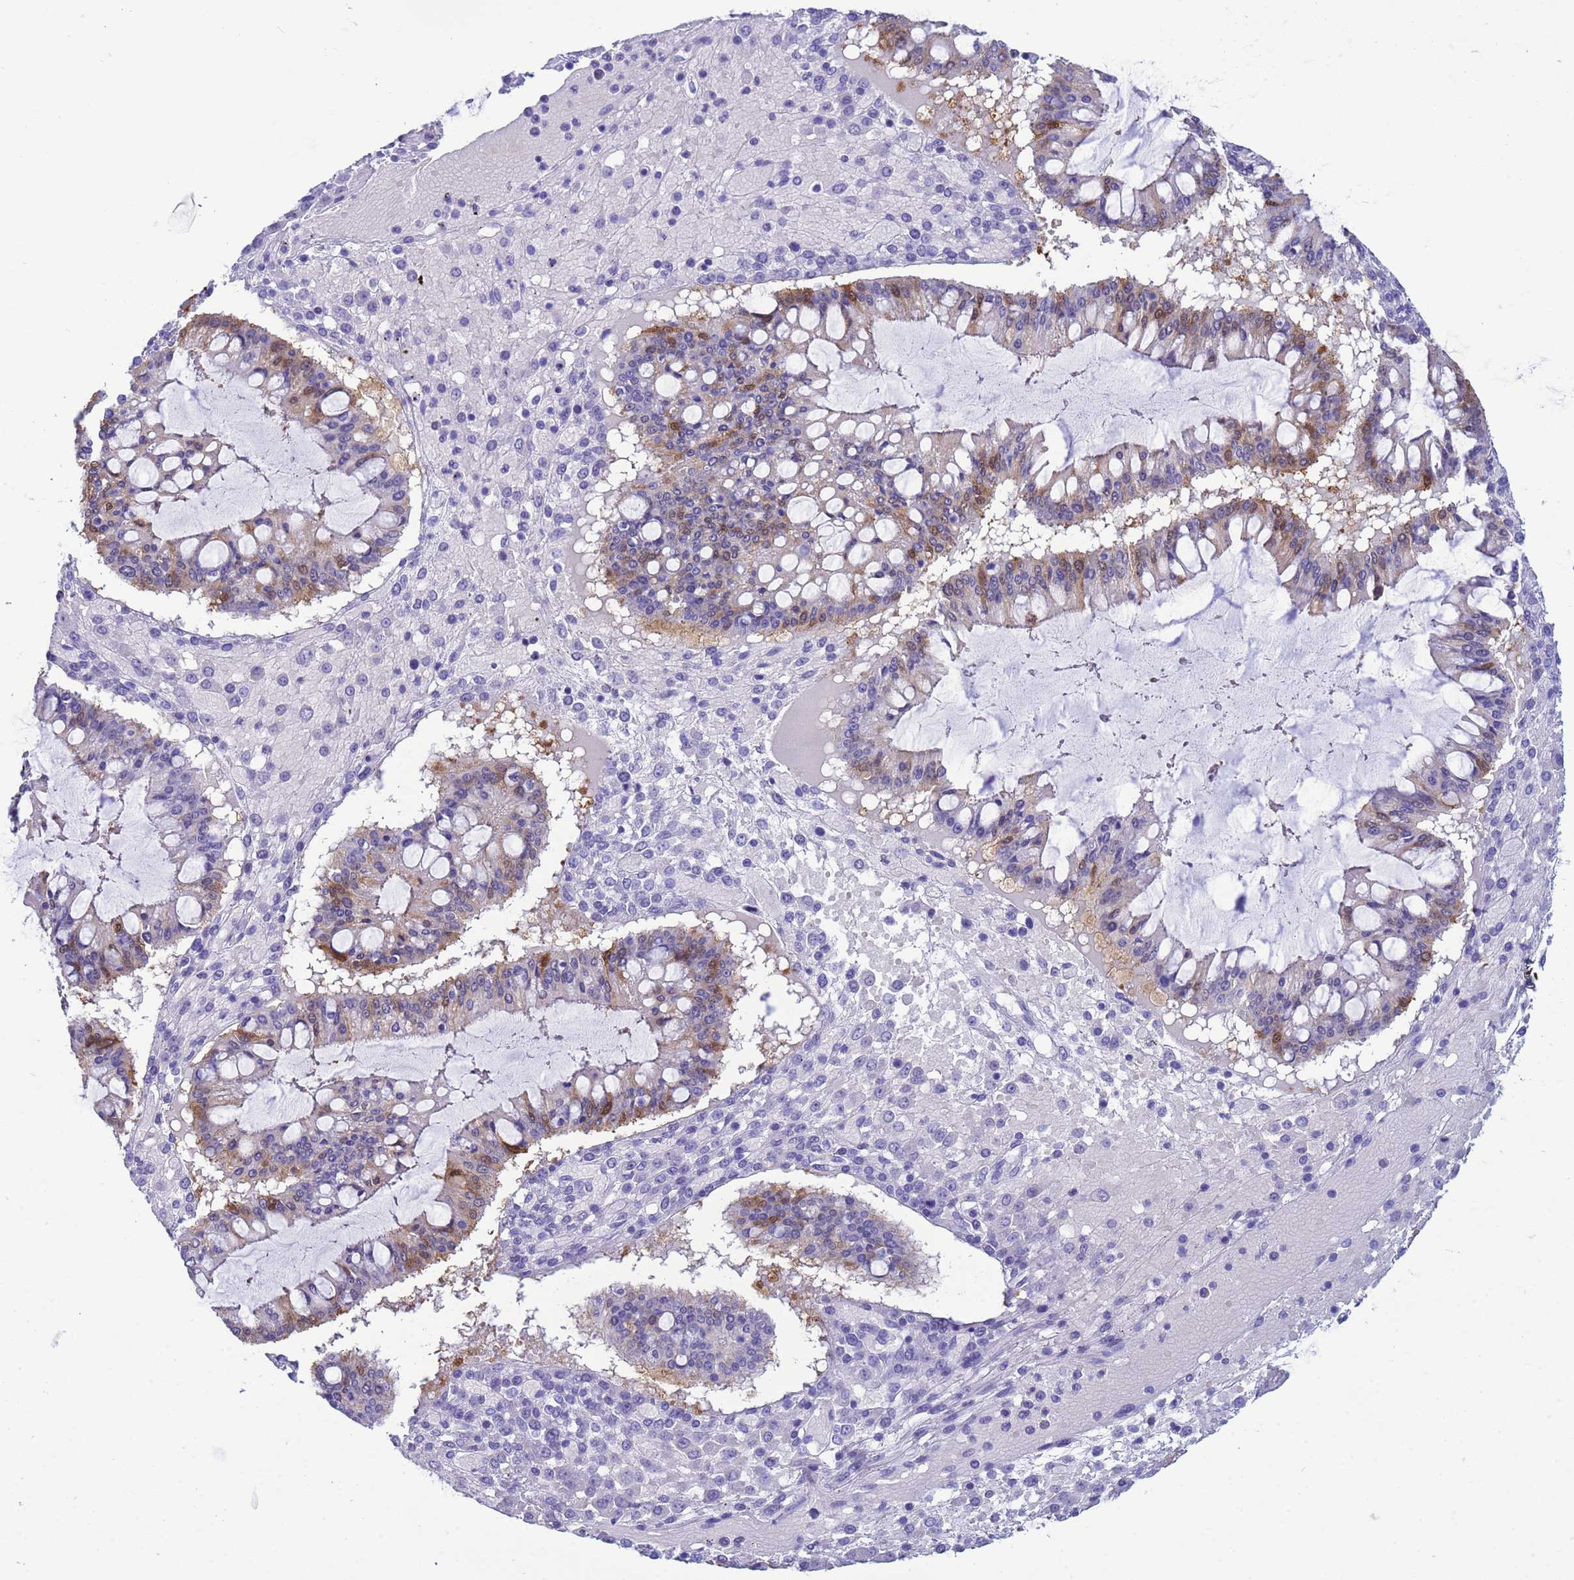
{"staining": {"intensity": "strong", "quantity": "<25%", "location": "cytoplasmic/membranous,nuclear"}, "tissue": "ovarian cancer", "cell_type": "Tumor cells", "image_type": "cancer", "snomed": [{"axis": "morphology", "description": "Cystadenocarcinoma, mucinous, NOS"}, {"axis": "topography", "description": "Ovary"}], "caption": "Ovarian mucinous cystadenocarcinoma was stained to show a protein in brown. There is medium levels of strong cytoplasmic/membranous and nuclear positivity in approximately <25% of tumor cells. (IHC, brightfield microscopy, high magnification).", "gene": "AKR1C2", "patient": {"sex": "female", "age": 73}}